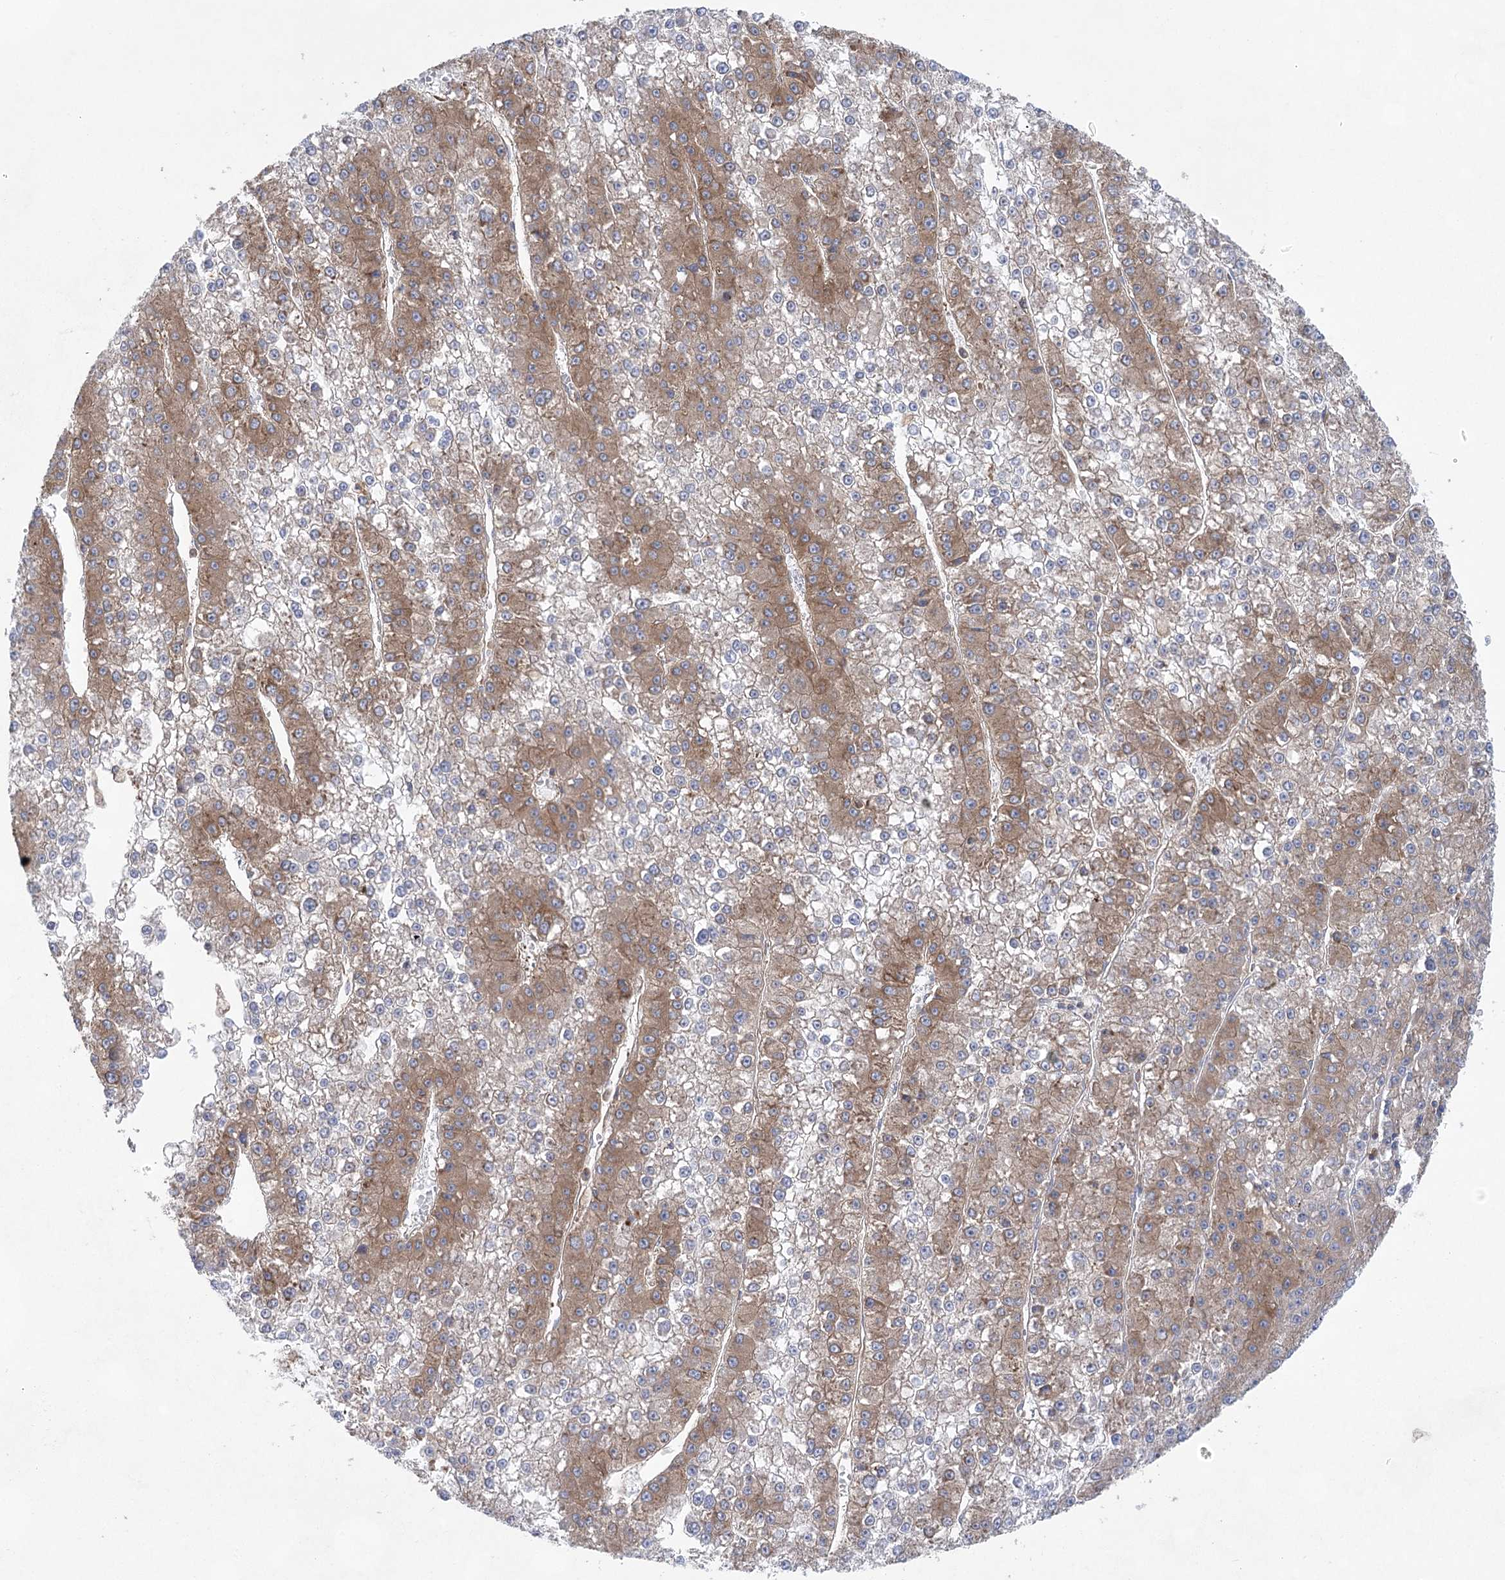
{"staining": {"intensity": "moderate", "quantity": "25%-75%", "location": "cytoplasmic/membranous"}, "tissue": "liver cancer", "cell_type": "Tumor cells", "image_type": "cancer", "snomed": [{"axis": "morphology", "description": "Carcinoma, Hepatocellular, NOS"}, {"axis": "topography", "description": "Liver"}], "caption": "Moderate cytoplasmic/membranous expression is identified in about 25%-75% of tumor cells in liver hepatocellular carcinoma.", "gene": "EIF3A", "patient": {"sex": "female", "age": 73}}